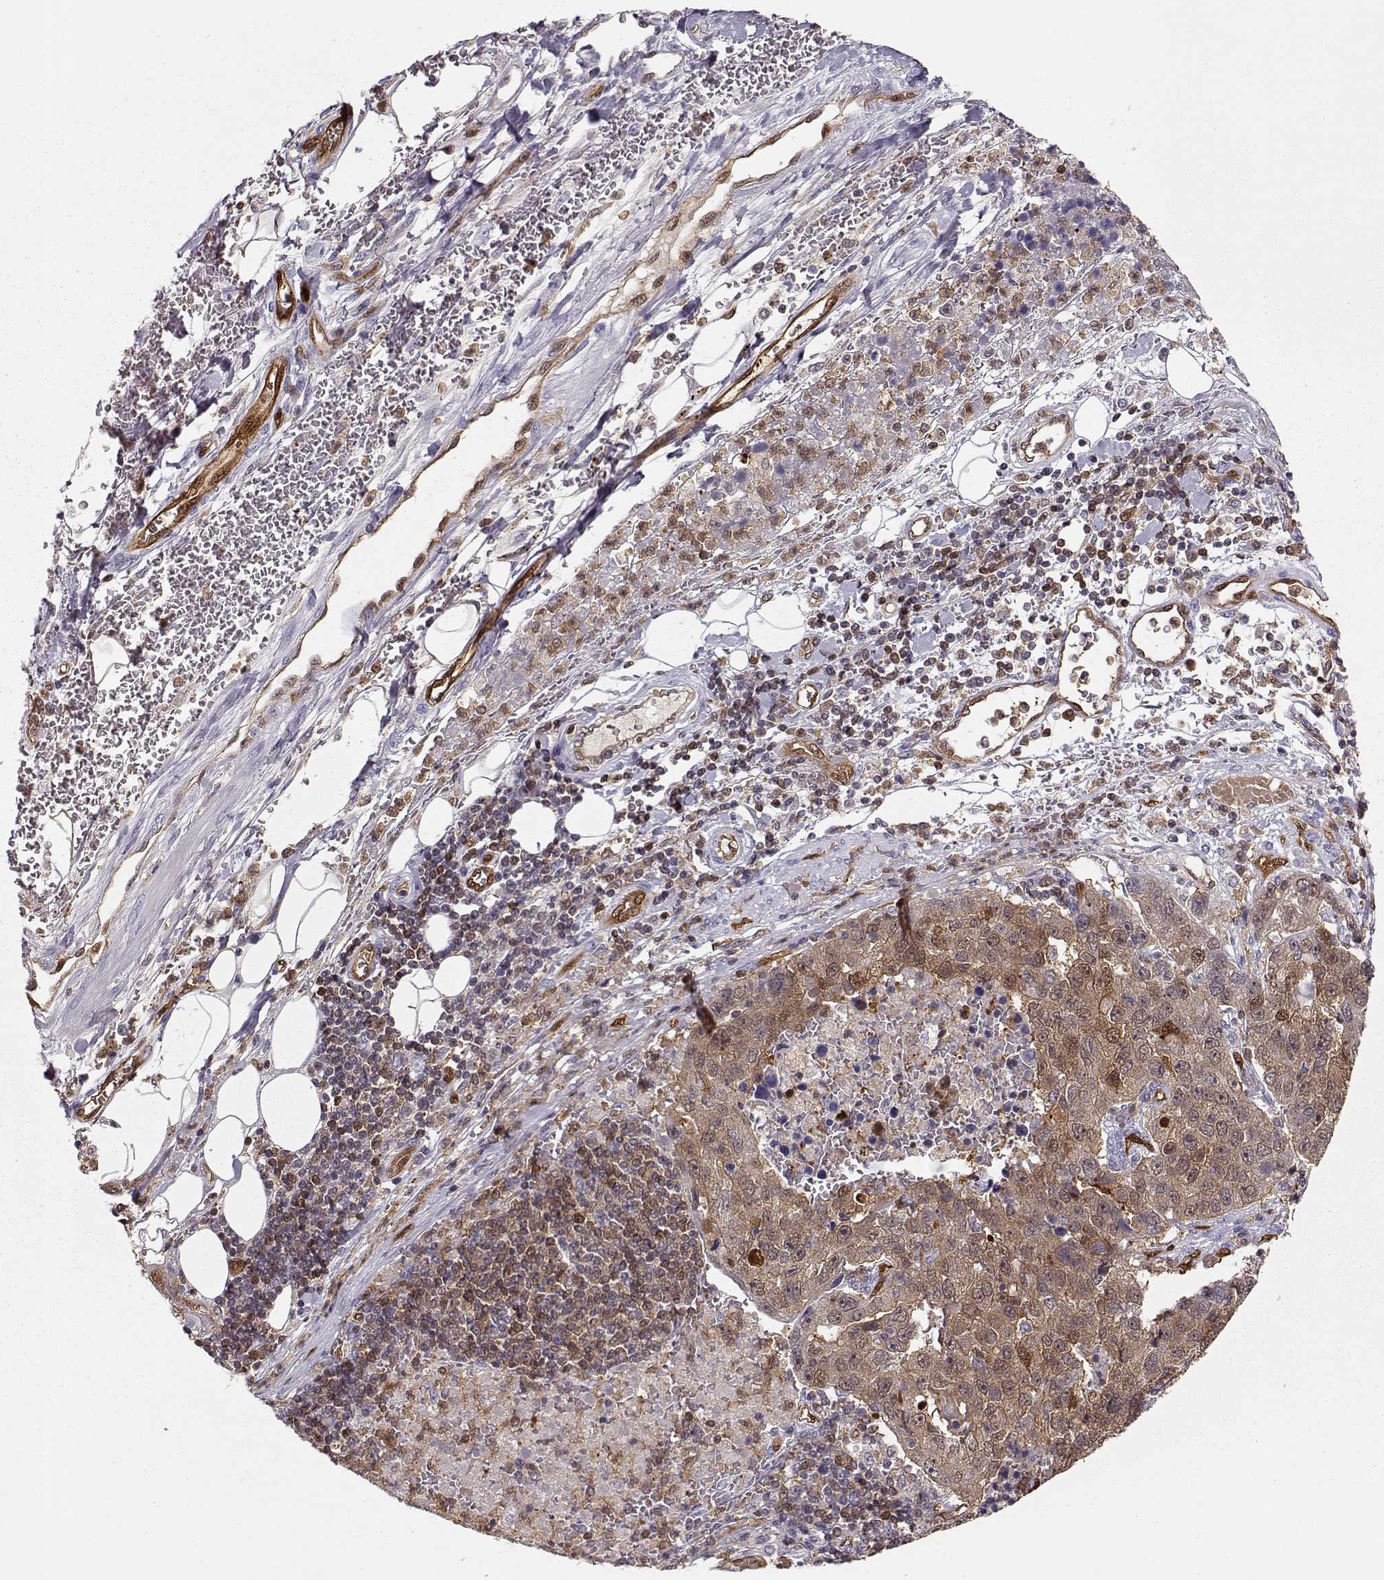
{"staining": {"intensity": "moderate", "quantity": ">75%", "location": "cytoplasmic/membranous"}, "tissue": "pancreatic cancer", "cell_type": "Tumor cells", "image_type": "cancer", "snomed": [{"axis": "morphology", "description": "Adenocarcinoma, NOS"}, {"axis": "topography", "description": "Pancreas"}], "caption": "Pancreatic adenocarcinoma was stained to show a protein in brown. There is medium levels of moderate cytoplasmic/membranous expression in about >75% of tumor cells.", "gene": "PNP", "patient": {"sex": "female", "age": 61}}